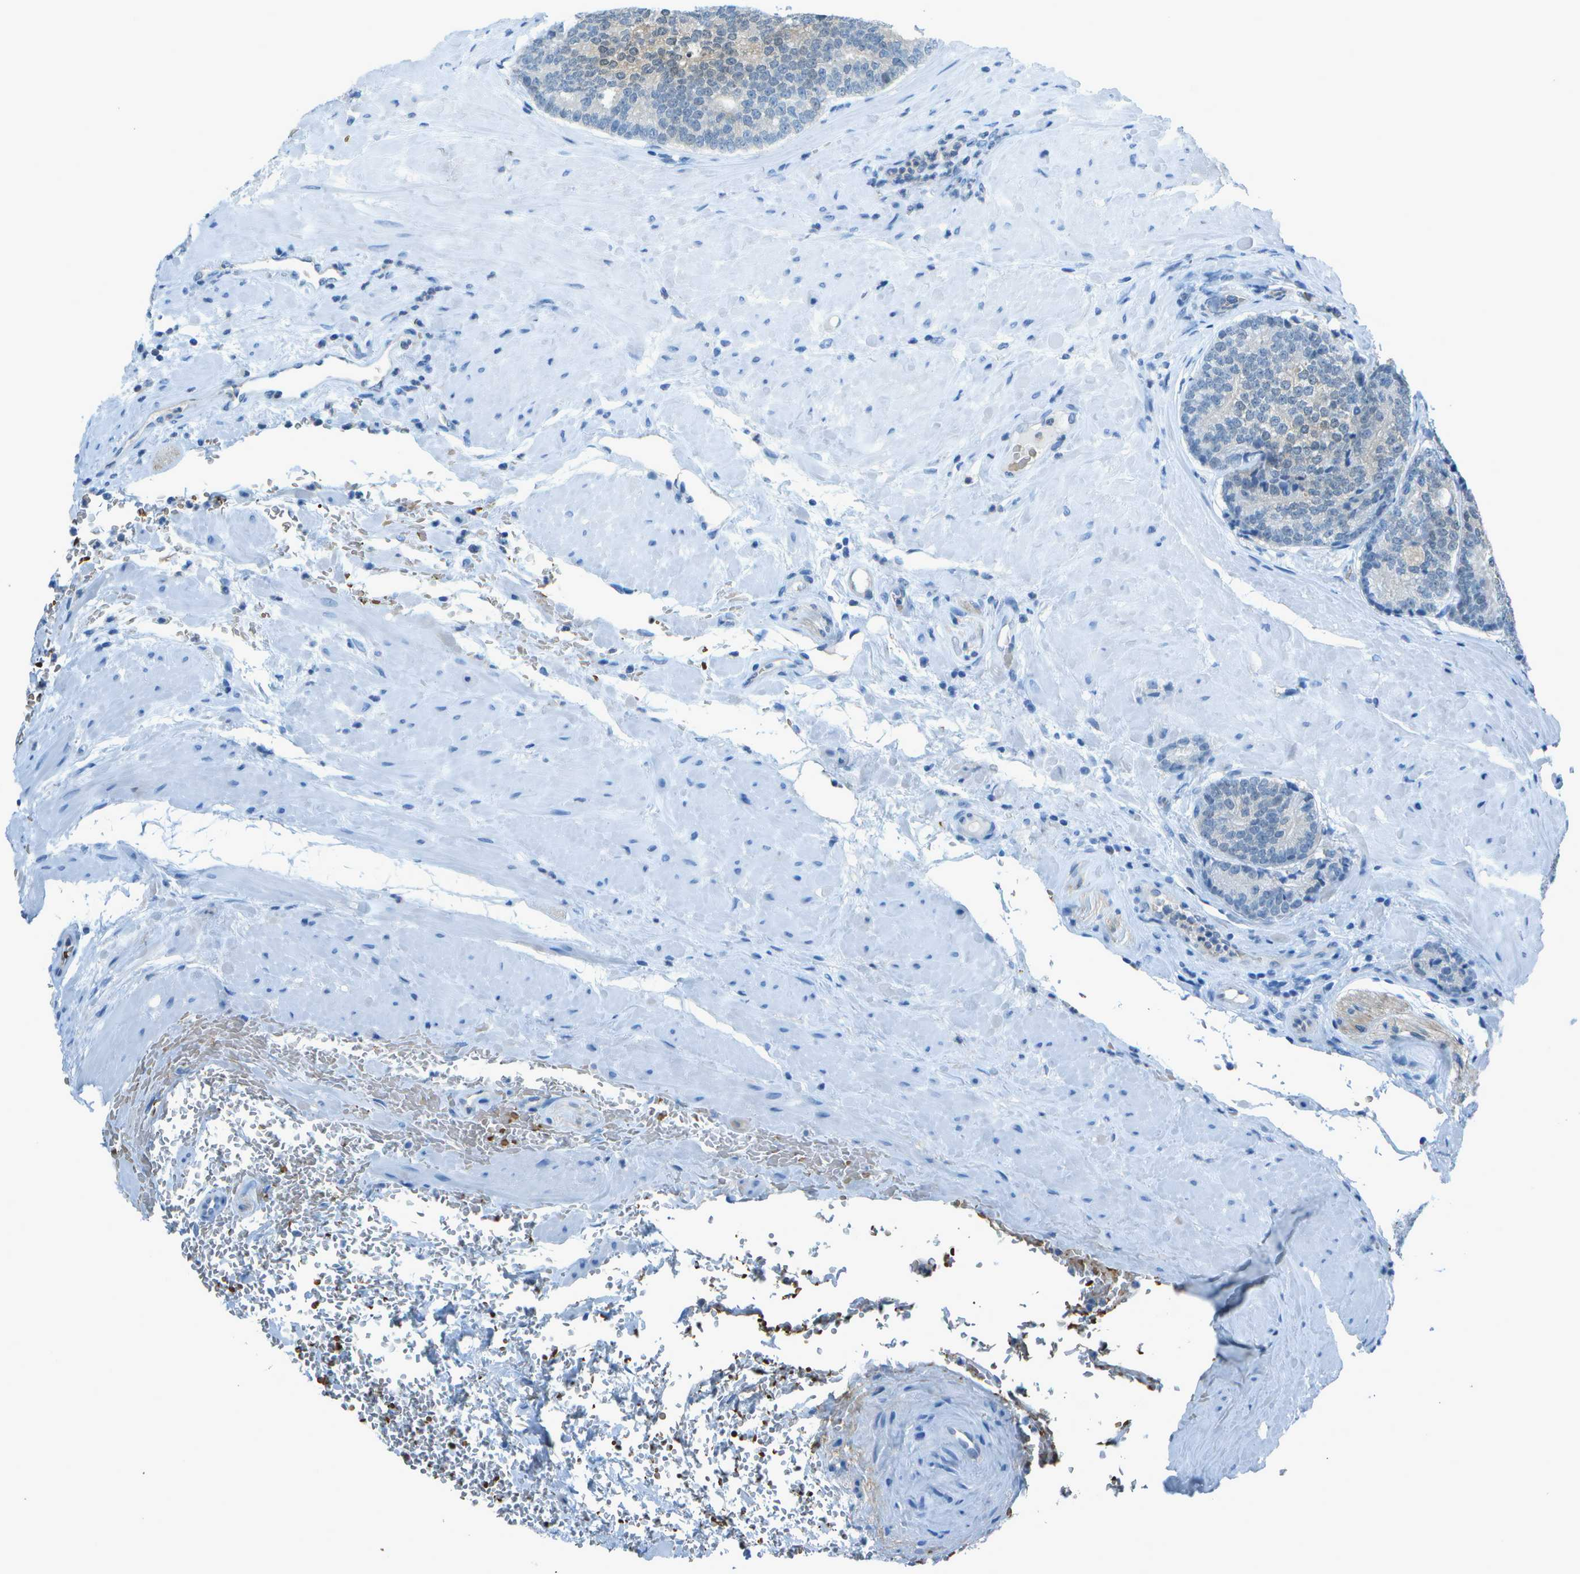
{"staining": {"intensity": "weak", "quantity": "<25%", "location": "cytoplasmic/membranous,nuclear"}, "tissue": "prostate cancer", "cell_type": "Tumor cells", "image_type": "cancer", "snomed": [{"axis": "morphology", "description": "Adenocarcinoma, High grade"}, {"axis": "topography", "description": "Prostate"}], "caption": "Immunohistochemistry (IHC) photomicrograph of neoplastic tissue: prostate cancer (adenocarcinoma (high-grade)) stained with DAB exhibits no significant protein positivity in tumor cells. (DAB immunohistochemistry (IHC) with hematoxylin counter stain).", "gene": "ASL", "patient": {"sex": "male", "age": 61}}